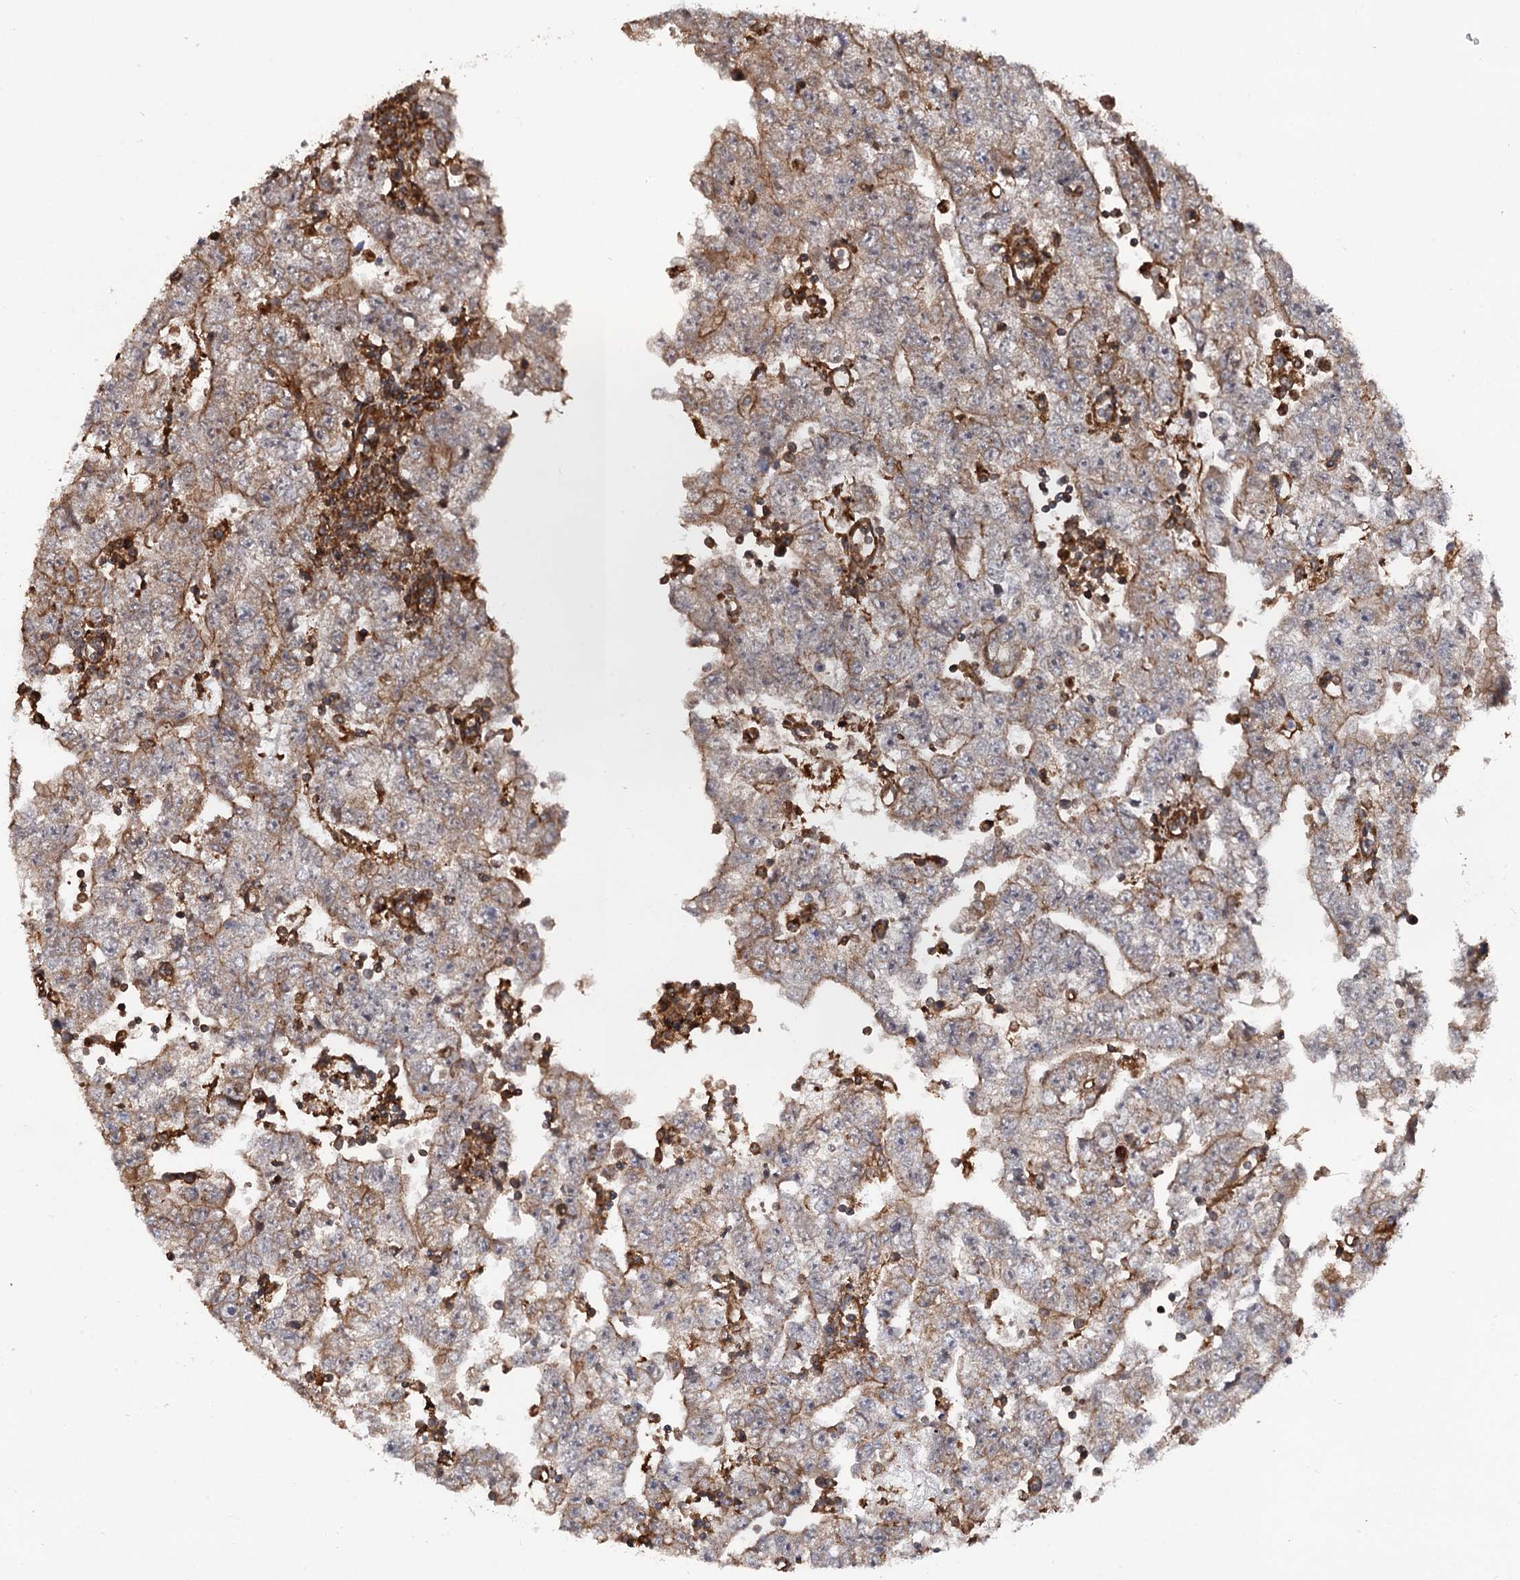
{"staining": {"intensity": "weak", "quantity": ">75%", "location": "cytoplasmic/membranous"}, "tissue": "testis cancer", "cell_type": "Tumor cells", "image_type": "cancer", "snomed": [{"axis": "morphology", "description": "Carcinoma, Embryonal, NOS"}, {"axis": "topography", "description": "Testis"}], "caption": "Immunohistochemical staining of testis cancer reveals low levels of weak cytoplasmic/membranous protein expression in about >75% of tumor cells. (brown staining indicates protein expression, while blue staining denotes nuclei).", "gene": "ATP8B4", "patient": {"sex": "male", "age": 25}}